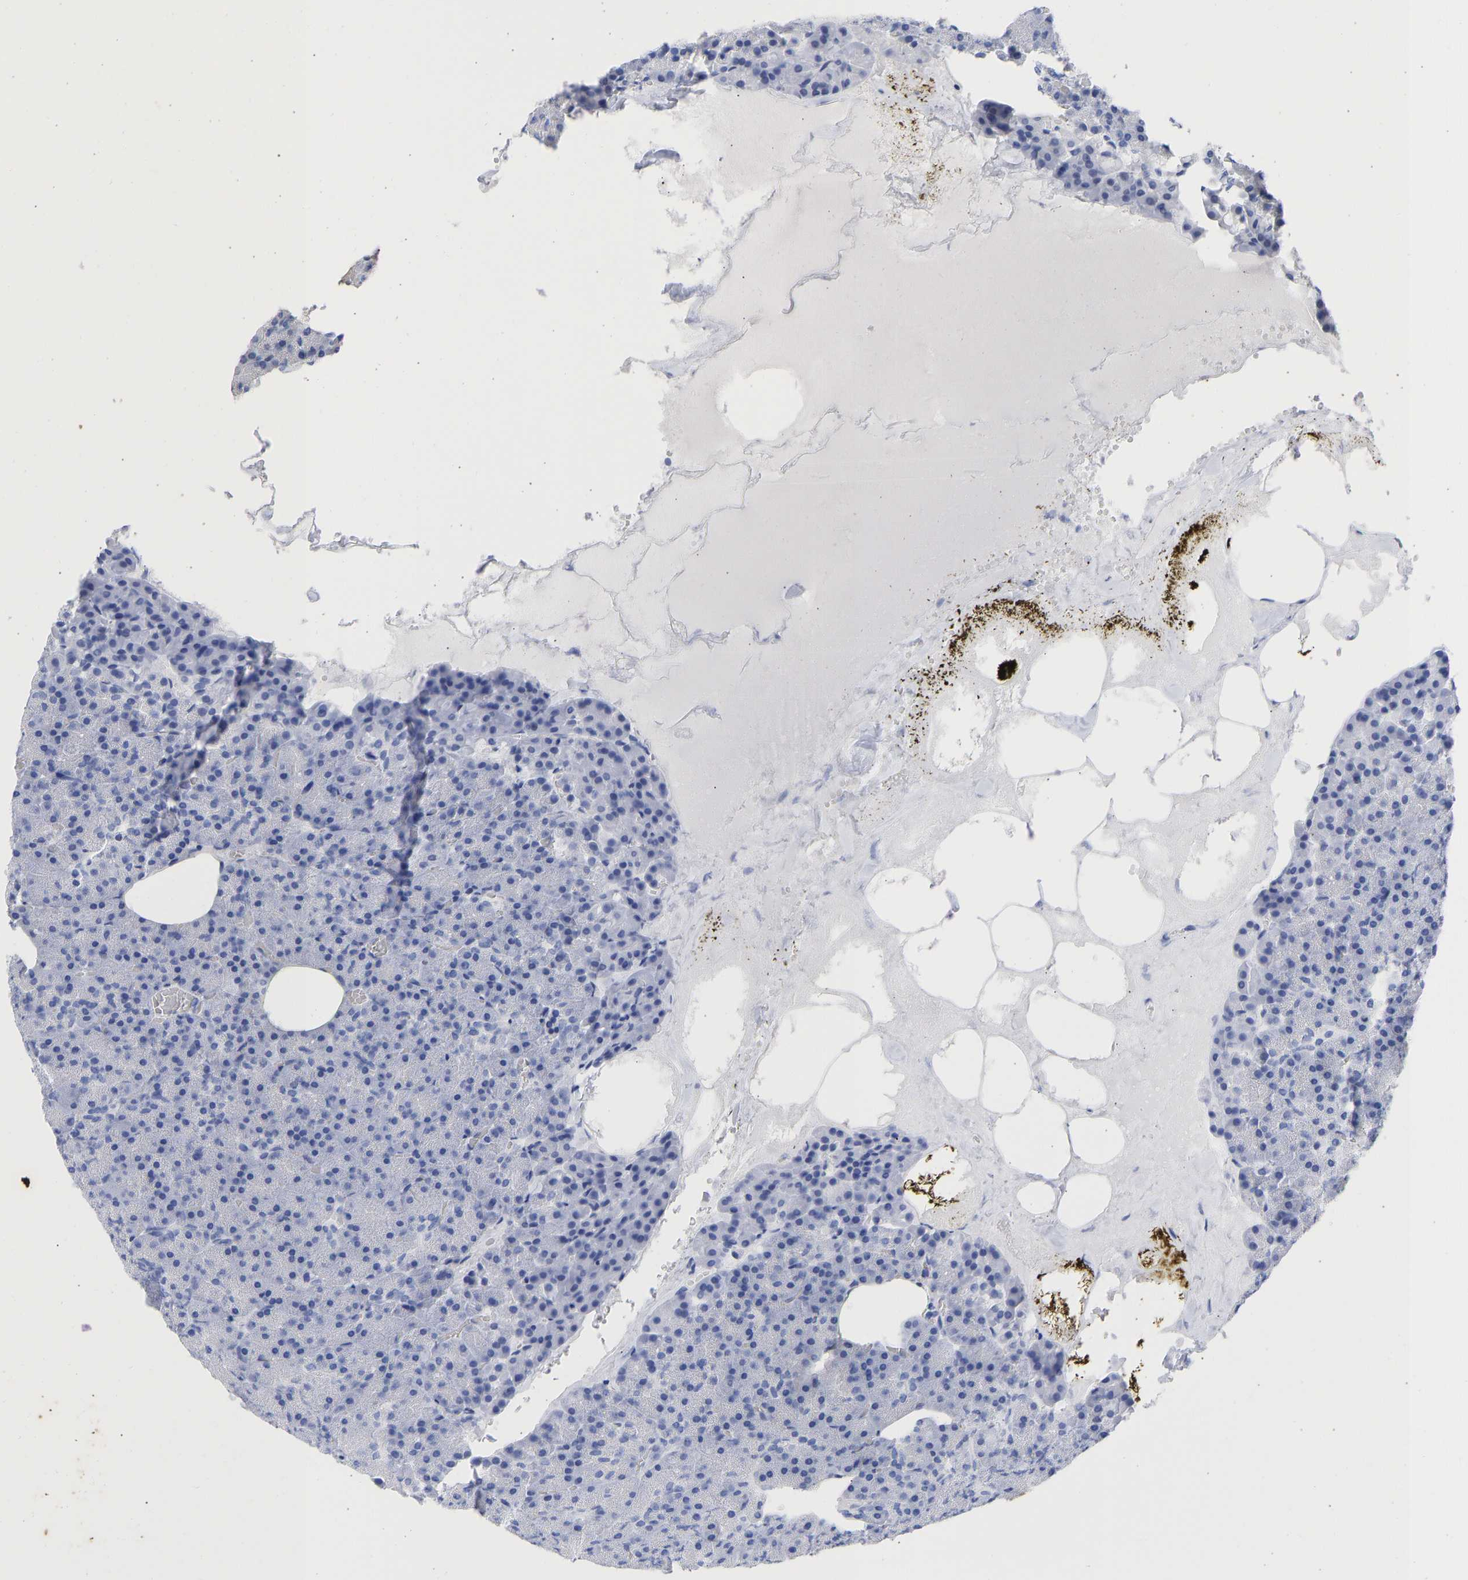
{"staining": {"intensity": "negative", "quantity": "none", "location": "none"}, "tissue": "pancreas", "cell_type": "Exocrine glandular cells", "image_type": "normal", "snomed": [{"axis": "morphology", "description": "Normal tissue, NOS"}, {"axis": "morphology", "description": "Carcinoid, malignant, NOS"}, {"axis": "topography", "description": "Pancreas"}], "caption": "A micrograph of pancreas stained for a protein displays no brown staining in exocrine glandular cells. (DAB IHC visualized using brightfield microscopy, high magnification).", "gene": "KRT1", "patient": {"sex": "female", "age": 35}}